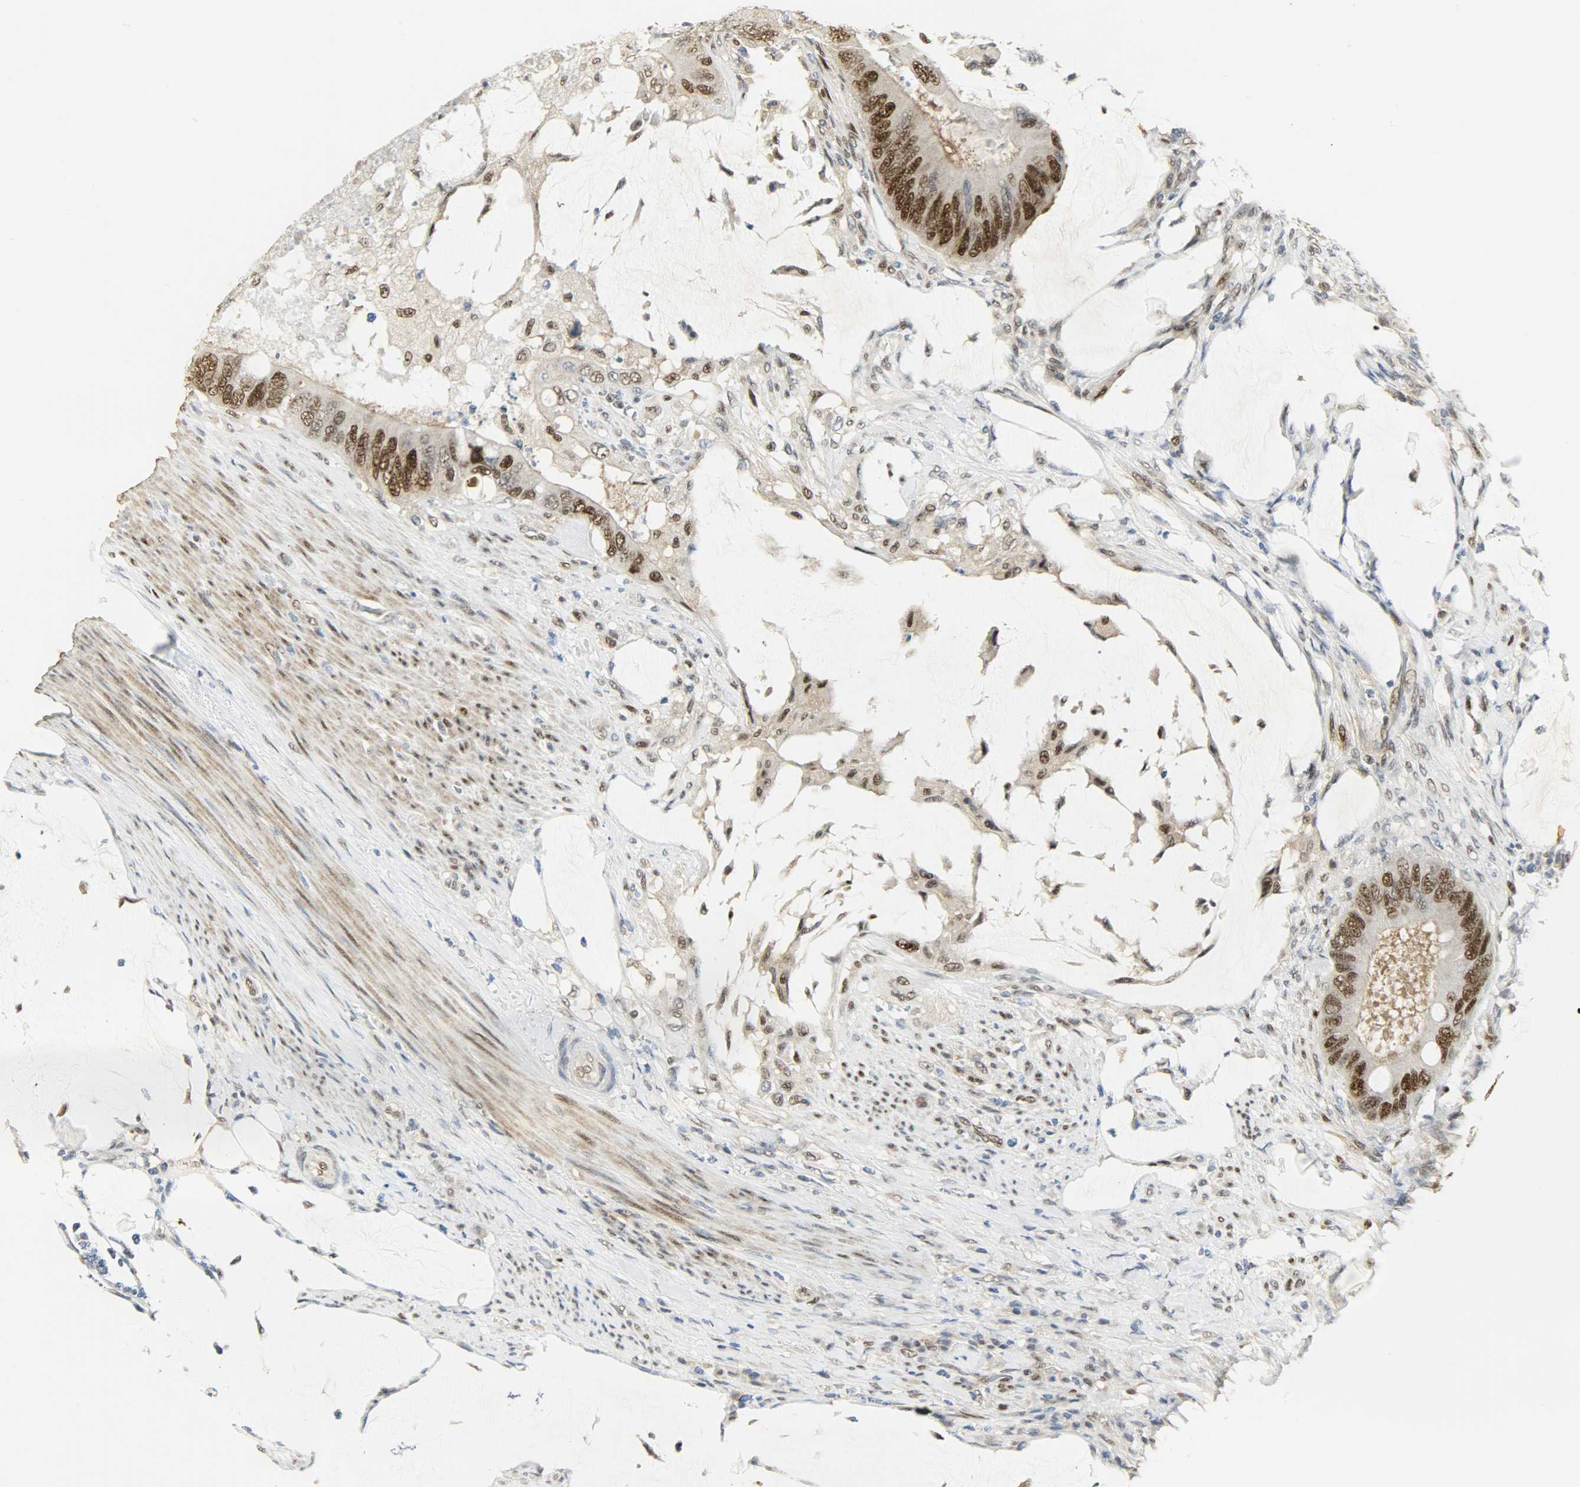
{"staining": {"intensity": "strong", "quantity": ">75%", "location": "nuclear"}, "tissue": "colorectal cancer", "cell_type": "Tumor cells", "image_type": "cancer", "snomed": [{"axis": "morphology", "description": "Adenocarcinoma, NOS"}, {"axis": "topography", "description": "Rectum"}], "caption": "Immunohistochemistry staining of adenocarcinoma (colorectal), which exhibits high levels of strong nuclear positivity in approximately >75% of tumor cells indicating strong nuclear protein positivity. The staining was performed using DAB (brown) for protein detection and nuclei were counterstained in hematoxylin (blue).", "gene": "NPEPL1", "patient": {"sex": "female", "age": 77}}